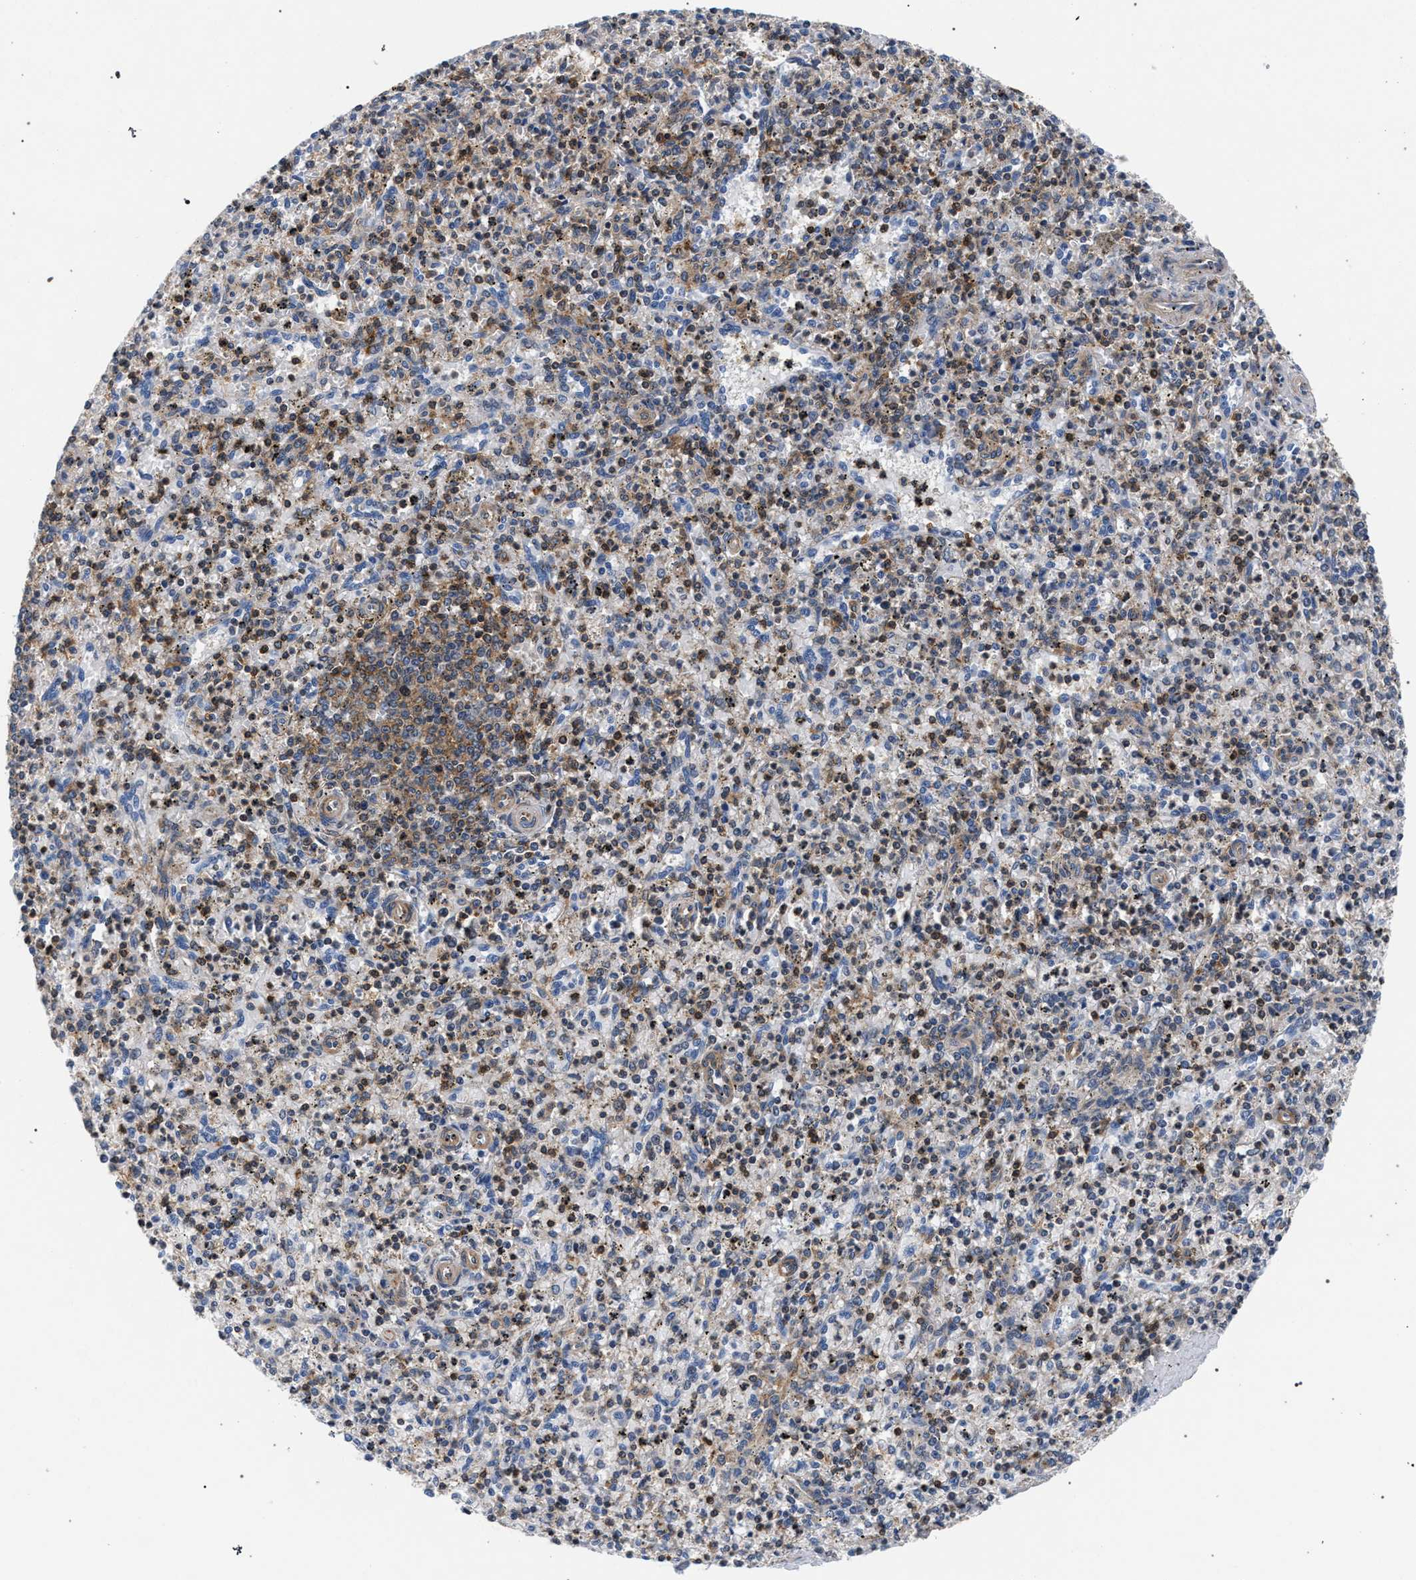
{"staining": {"intensity": "moderate", "quantity": "25%-75%", "location": "cytoplasmic/membranous"}, "tissue": "spleen", "cell_type": "Cells in red pulp", "image_type": "normal", "snomed": [{"axis": "morphology", "description": "Normal tissue, NOS"}, {"axis": "topography", "description": "Spleen"}], "caption": "Protein staining of benign spleen demonstrates moderate cytoplasmic/membranous positivity in about 25%-75% of cells in red pulp. (Stains: DAB (3,3'-diaminobenzidine) in brown, nuclei in blue, Microscopy: brightfield microscopy at high magnification).", "gene": "LASP1", "patient": {"sex": "male", "age": 72}}